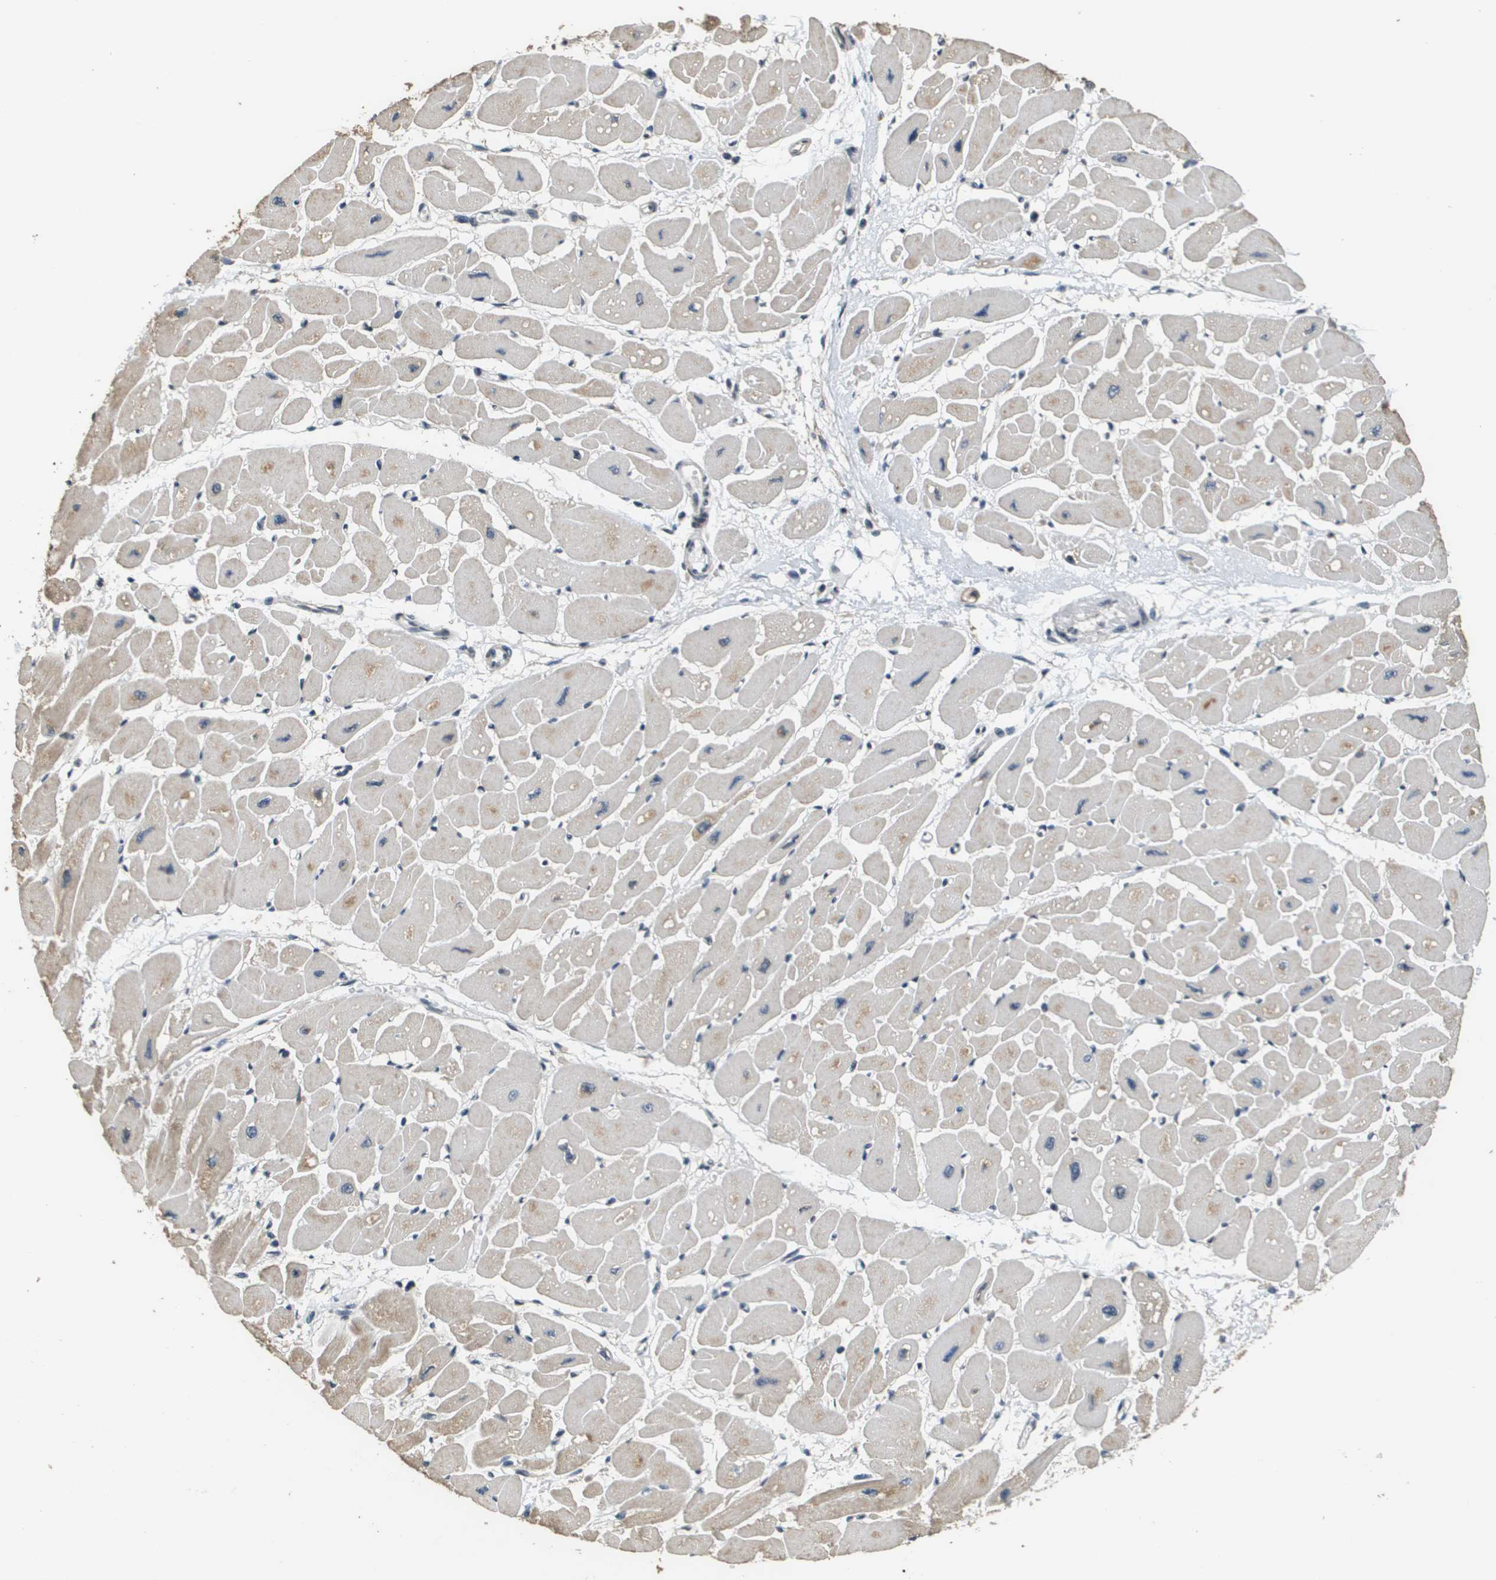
{"staining": {"intensity": "weak", "quantity": "25%-75%", "location": "cytoplasmic/membranous"}, "tissue": "heart muscle", "cell_type": "Cardiomyocytes", "image_type": "normal", "snomed": [{"axis": "morphology", "description": "Normal tissue, NOS"}, {"axis": "topography", "description": "Heart"}], "caption": "Immunohistochemistry of benign human heart muscle reveals low levels of weak cytoplasmic/membranous positivity in about 25%-75% of cardiomyocytes.", "gene": "FANCC", "patient": {"sex": "female", "age": 54}}